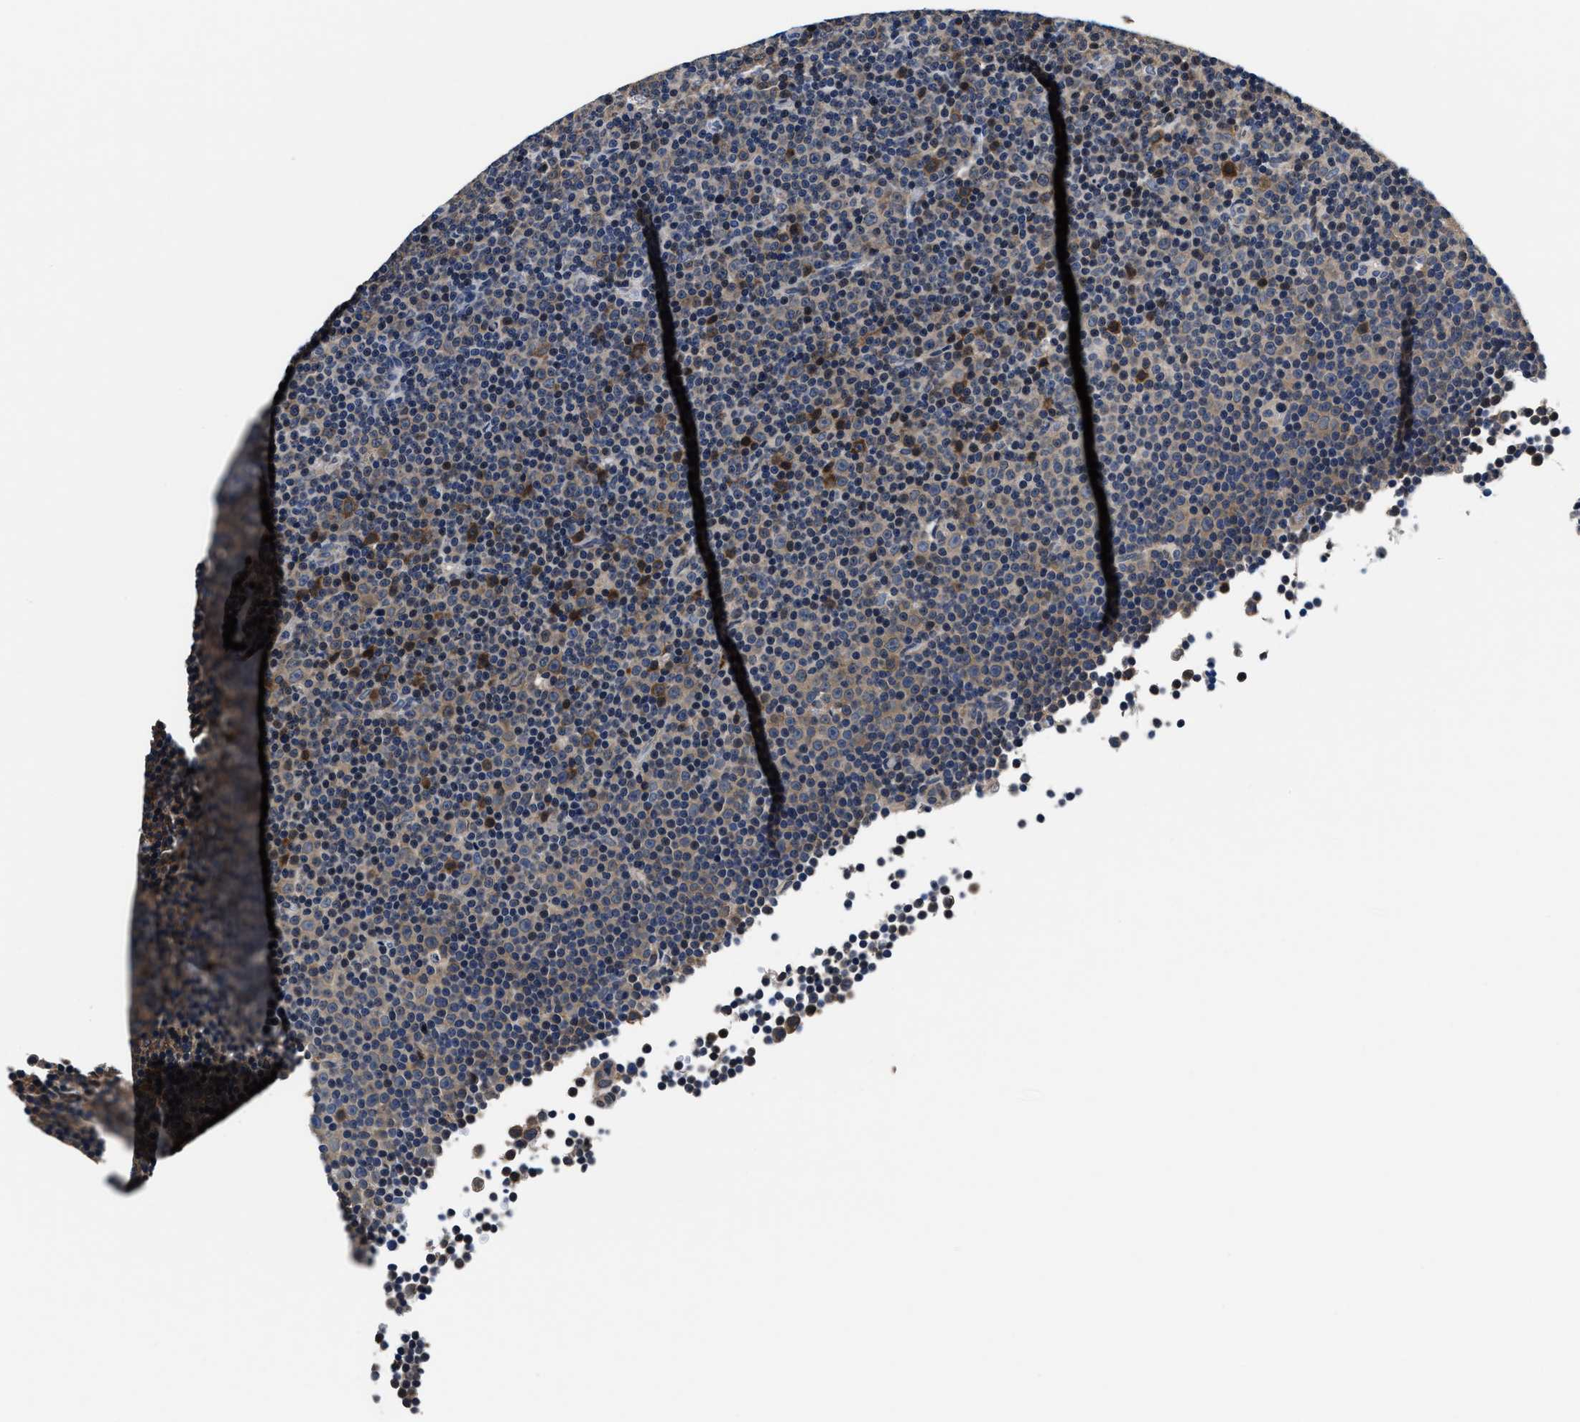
{"staining": {"intensity": "weak", "quantity": "25%-75%", "location": "cytoplasmic/membranous"}, "tissue": "lymphoma", "cell_type": "Tumor cells", "image_type": "cancer", "snomed": [{"axis": "morphology", "description": "Malignant lymphoma, non-Hodgkin's type, Low grade"}, {"axis": "topography", "description": "Lymph node"}], "caption": "Immunohistochemistry (IHC) (DAB (3,3'-diaminobenzidine)) staining of human lymphoma reveals weak cytoplasmic/membranous protein staining in approximately 25%-75% of tumor cells. (Stains: DAB (3,3'-diaminobenzidine) in brown, nuclei in blue, Microscopy: brightfield microscopy at high magnification).", "gene": "PHPT1", "patient": {"sex": "female", "age": 67}}